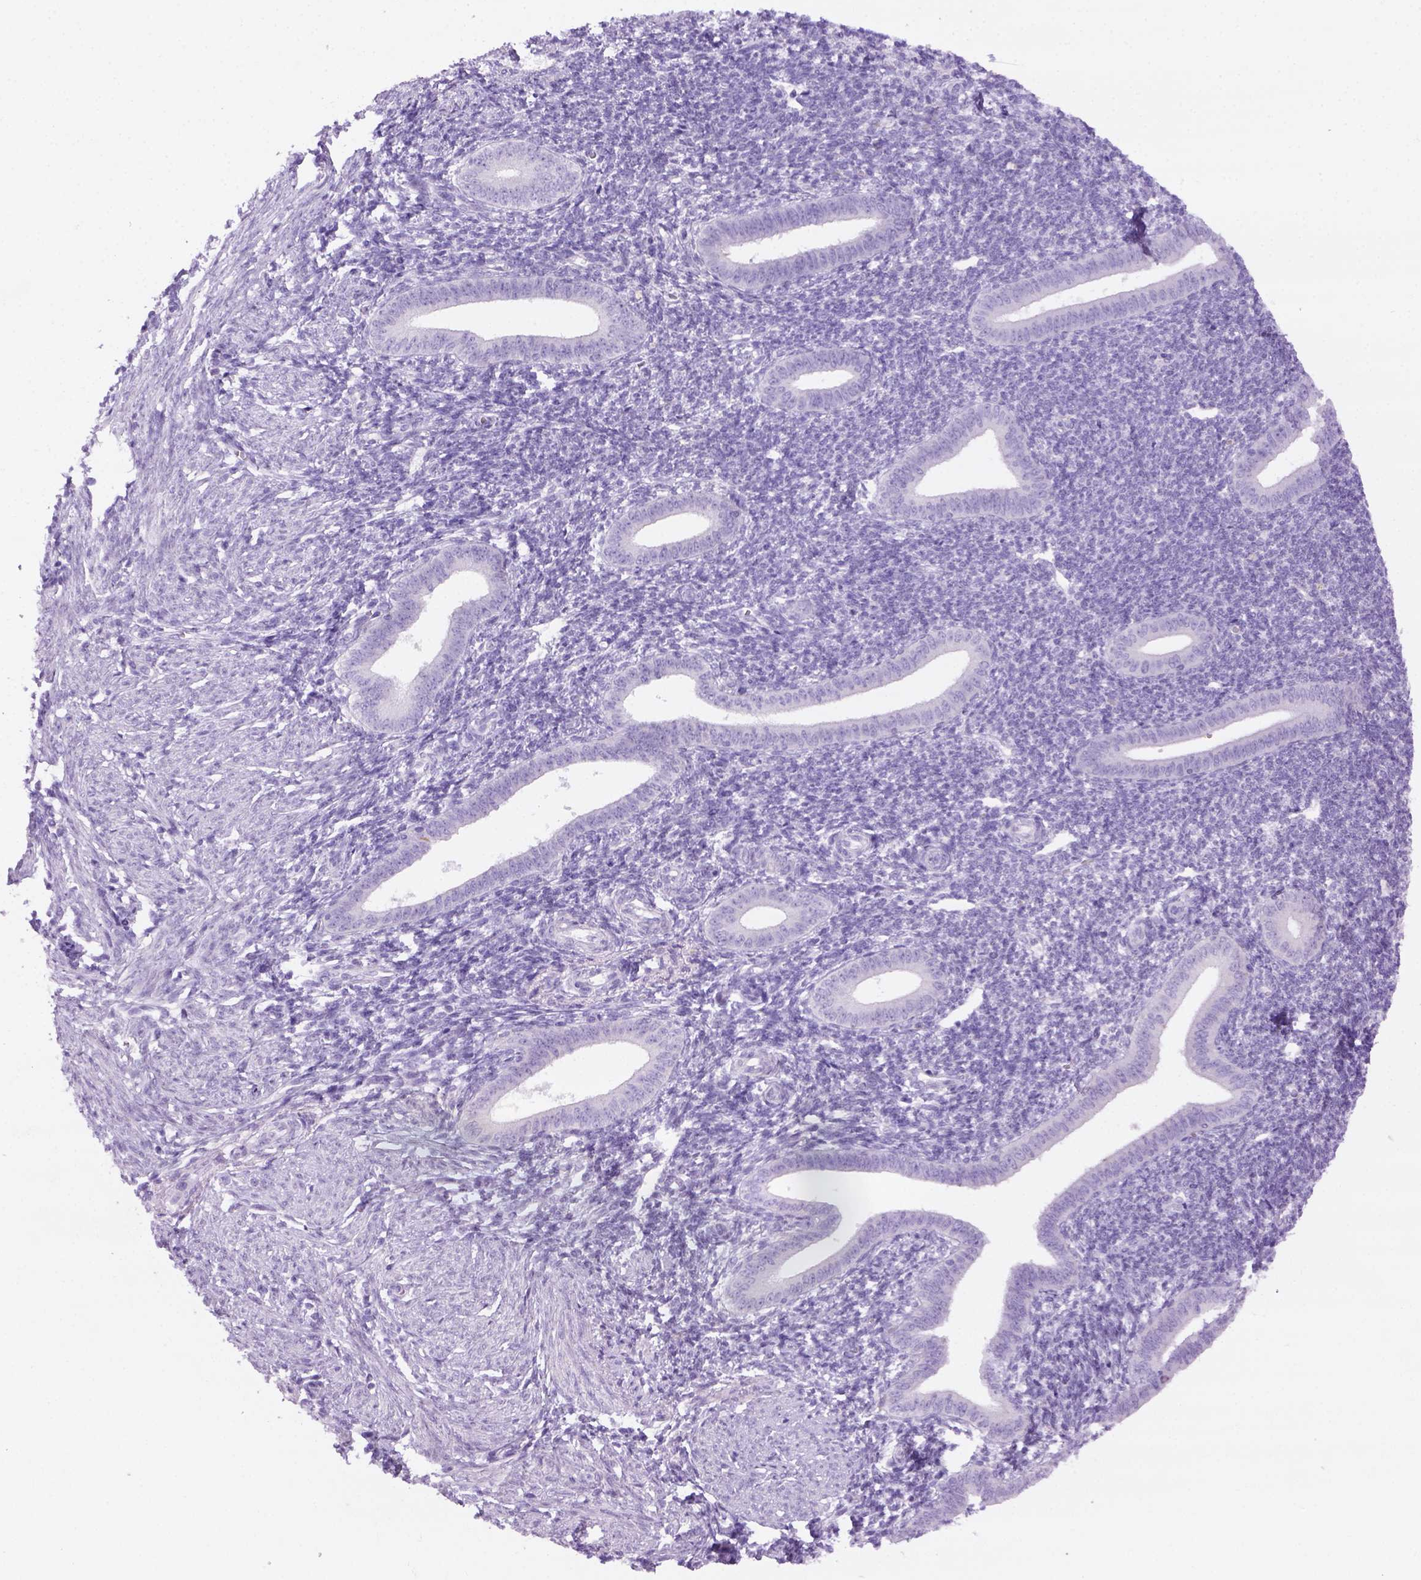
{"staining": {"intensity": "negative", "quantity": "none", "location": "none"}, "tissue": "endometrium", "cell_type": "Cells in endometrial stroma", "image_type": "normal", "snomed": [{"axis": "morphology", "description": "Normal tissue, NOS"}, {"axis": "topography", "description": "Endometrium"}], "caption": "The micrograph displays no significant positivity in cells in endometrial stroma of endometrium. Nuclei are stained in blue.", "gene": "DNAH11", "patient": {"sex": "female", "age": 25}}